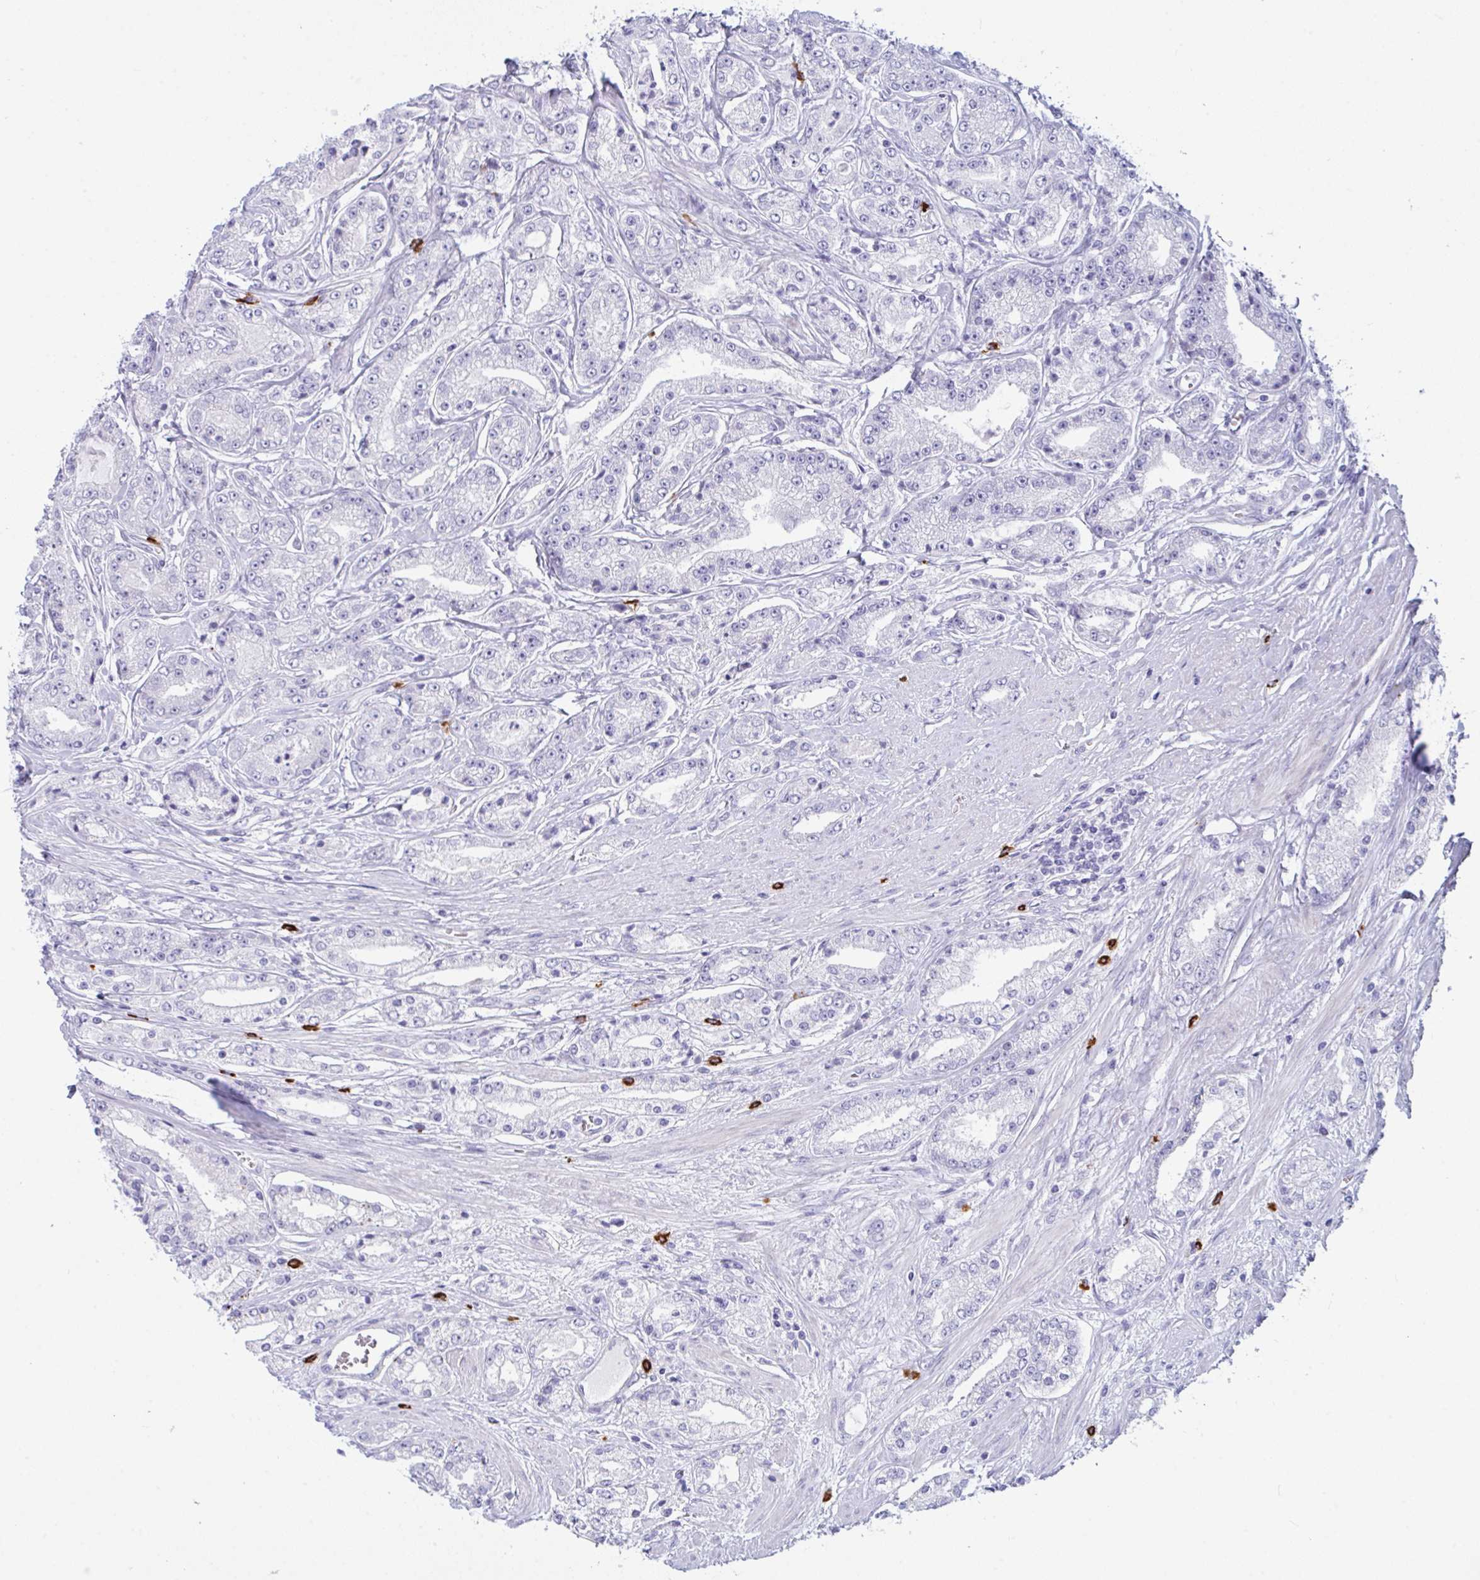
{"staining": {"intensity": "negative", "quantity": "none", "location": "none"}, "tissue": "prostate cancer", "cell_type": "Tumor cells", "image_type": "cancer", "snomed": [{"axis": "morphology", "description": "Adenocarcinoma, High grade"}, {"axis": "topography", "description": "Prostate"}], "caption": "Prostate cancer (high-grade adenocarcinoma) was stained to show a protein in brown. There is no significant expression in tumor cells. (DAB IHC with hematoxylin counter stain).", "gene": "ZNF684", "patient": {"sex": "male", "age": 66}}